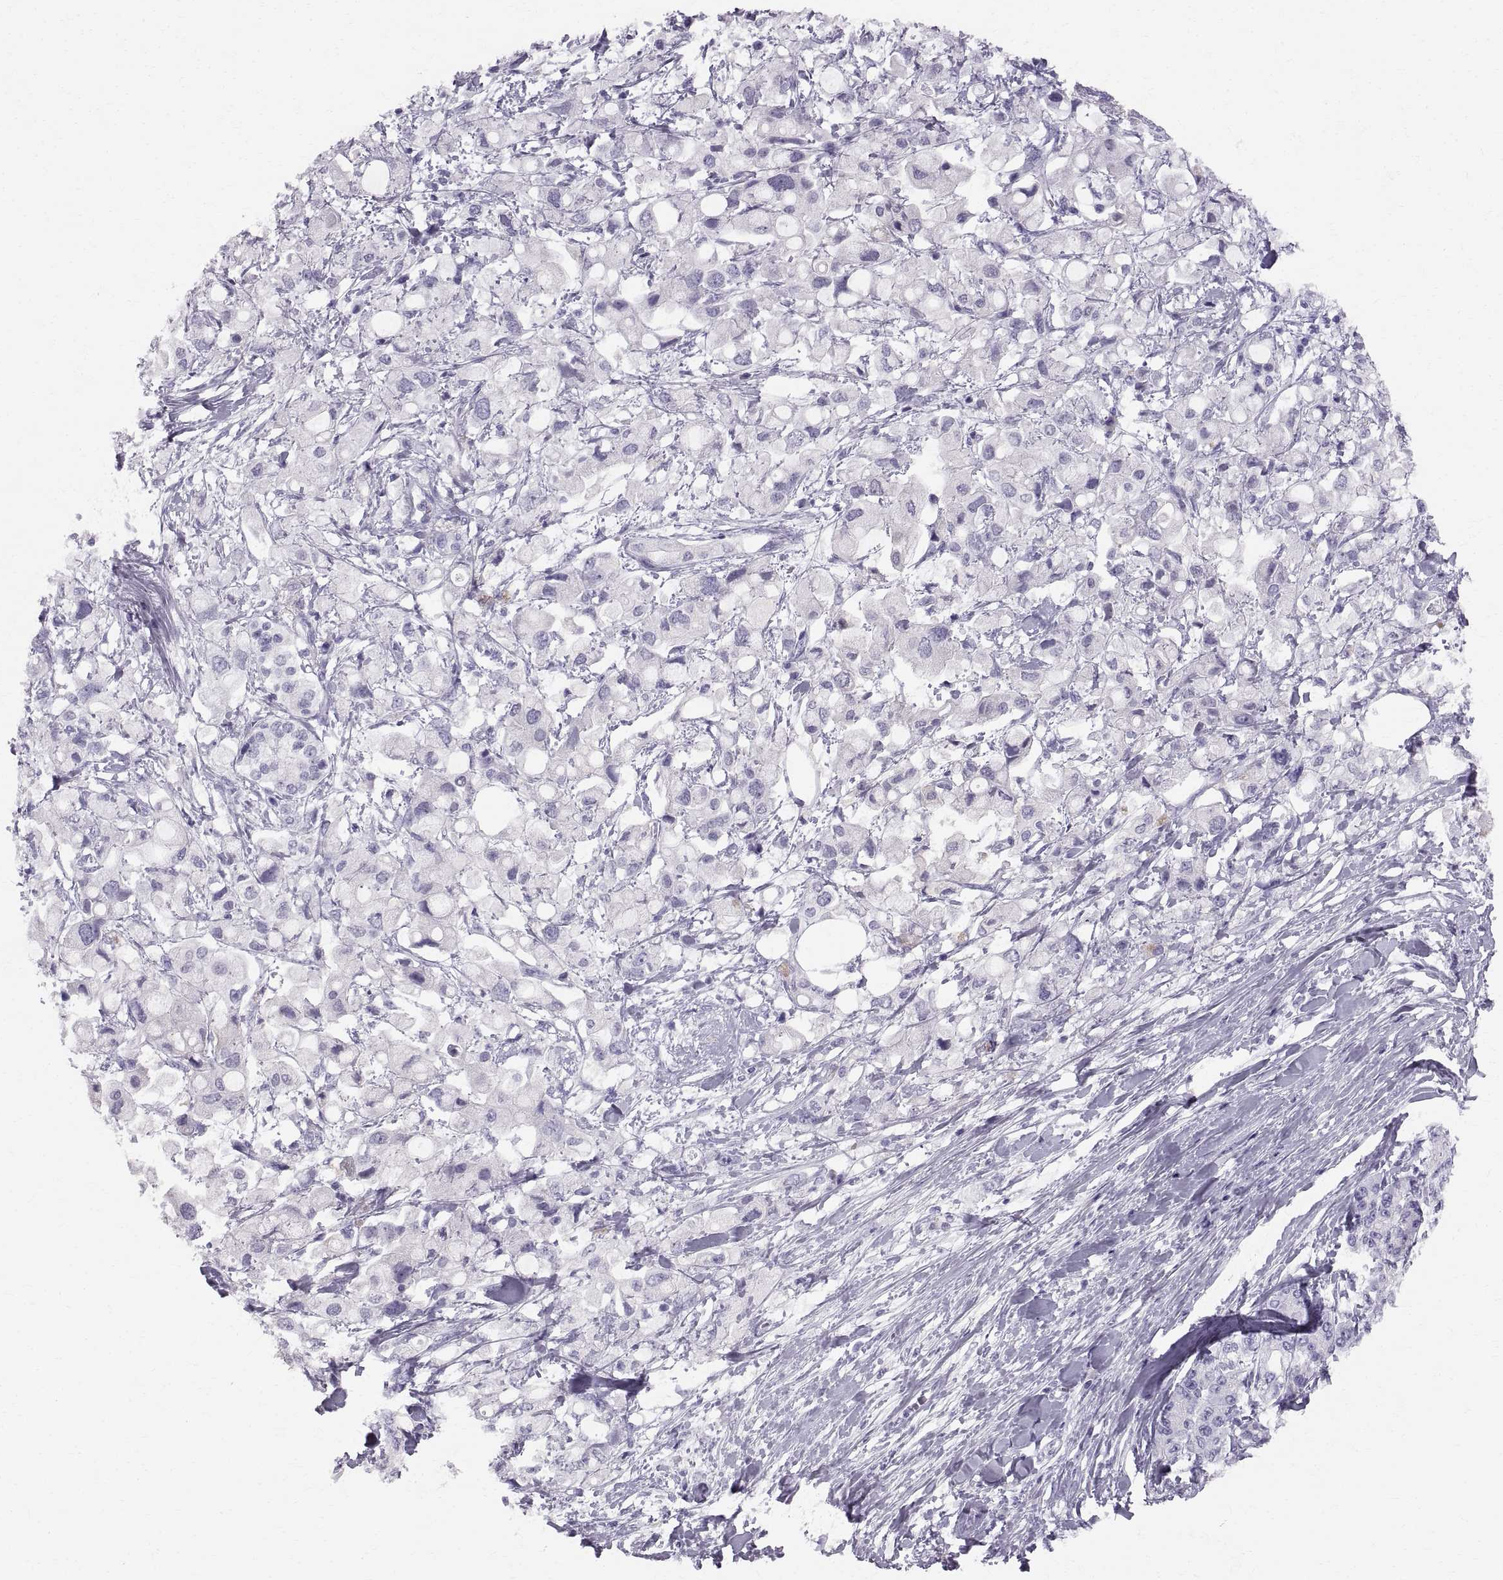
{"staining": {"intensity": "negative", "quantity": "none", "location": "none"}, "tissue": "pancreatic cancer", "cell_type": "Tumor cells", "image_type": "cancer", "snomed": [{"axis": "morphology", "description": "Adenocarcinoma, NOS"}, {"axis": "topography", "description": "Pancreas"}], "caption": "The photomicrograph displays no significant staining in tumor cells of pancreatic cancer (adenocarcinoma).", "gene": "SLC22A6", "patient": {"sex": "female", "age": 56}}